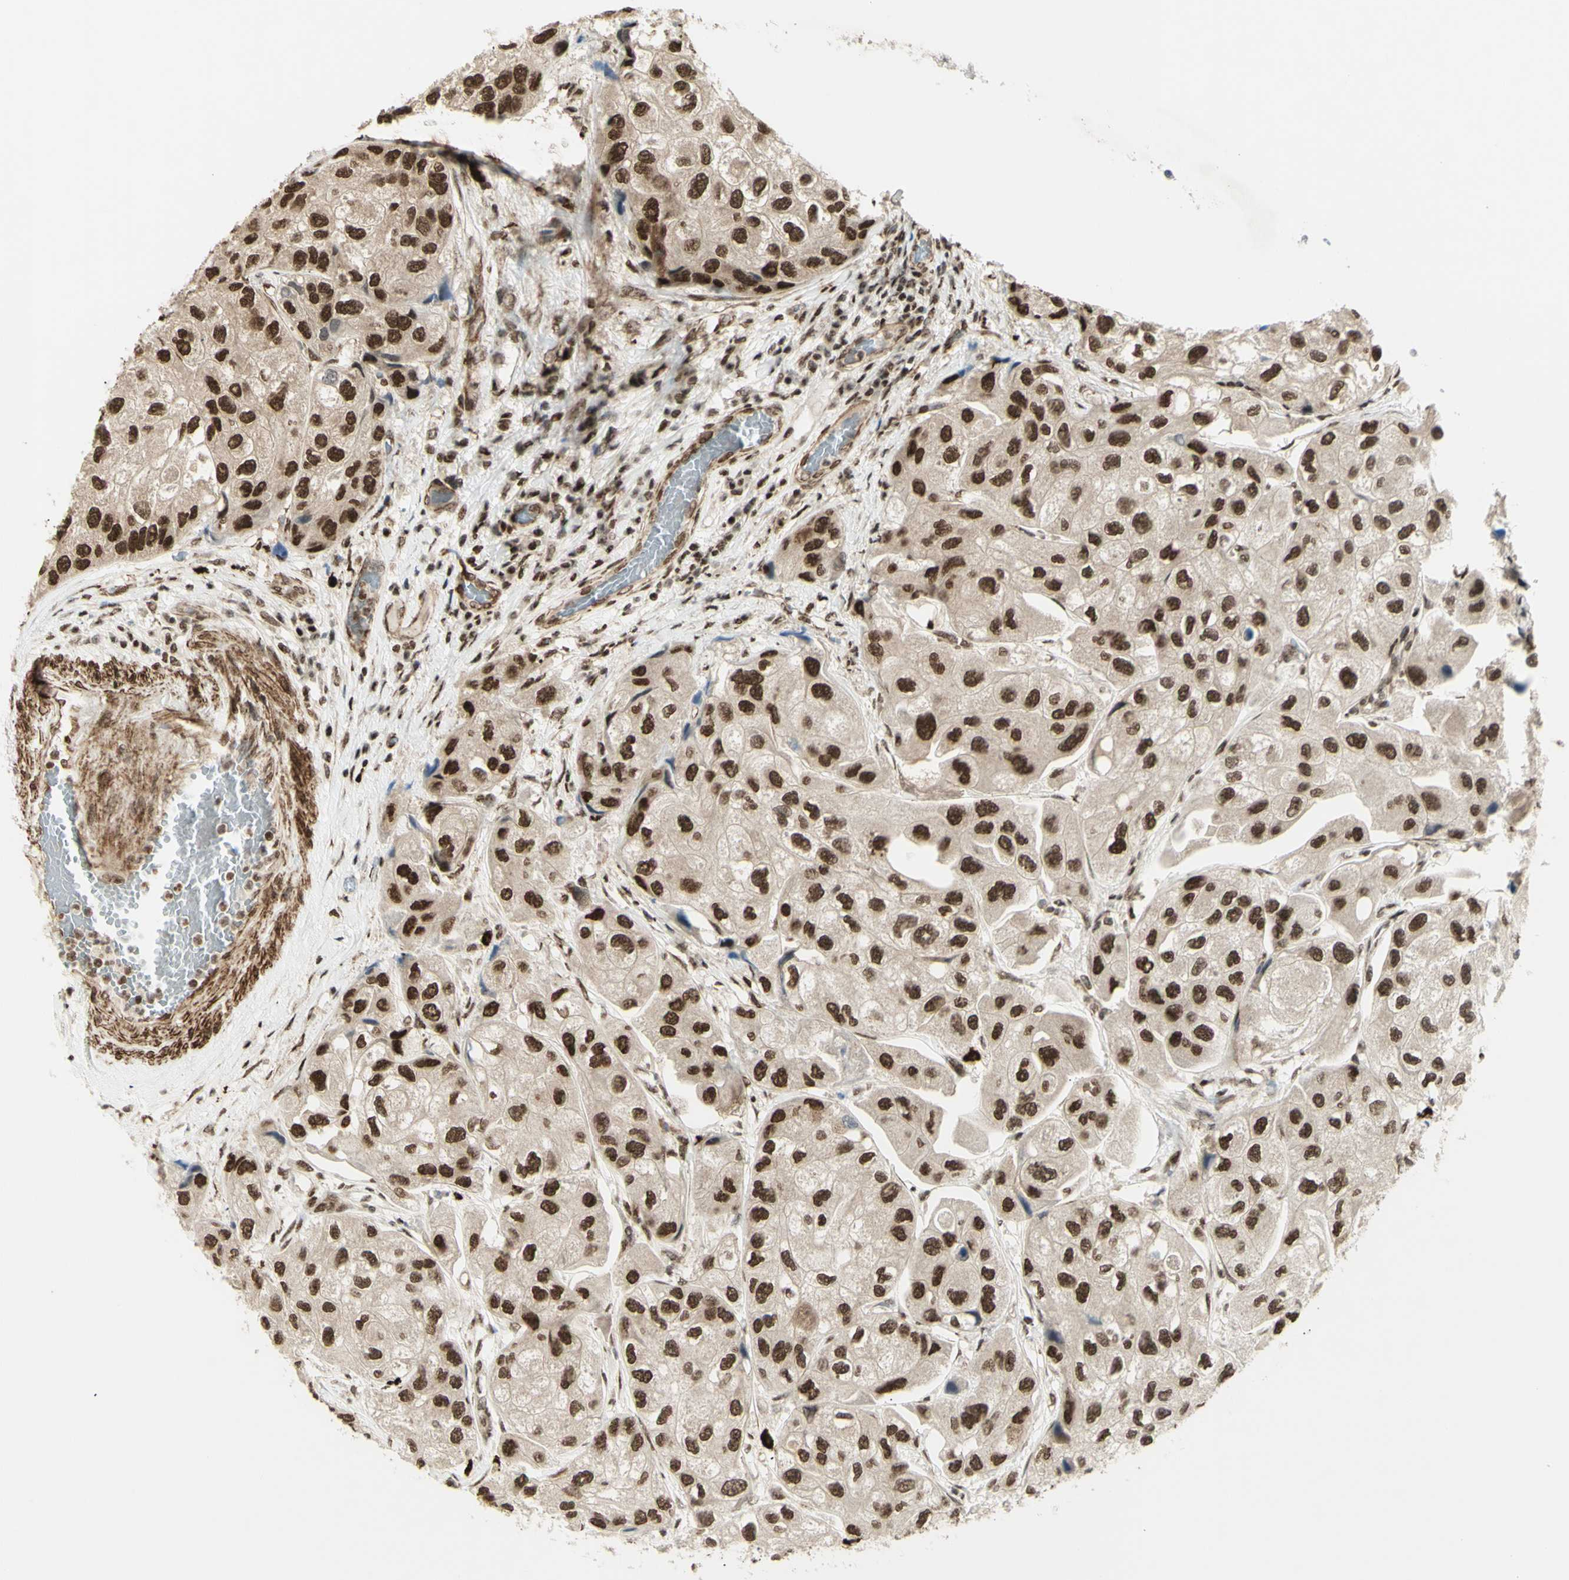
{"staining": {"intensity": "strong", "quantity": ">75%", "location": "nuclear"}, "tissue": "urothelial cancer", "cell_type": "Tumor cells", "image_type": "cancer", "snomed": [{"axis": "morphology", "description": "Urothelial carcinoma, High grade"}, {"axis": "topography", "description": "Urinary bladder"}], "caption": "Human high-grade urothelial carcinoma stained with a protein marker shows strong staining in tumor cells.", "gene": "ZMYM6", "patient": {"sex": "female", "age": 64}}